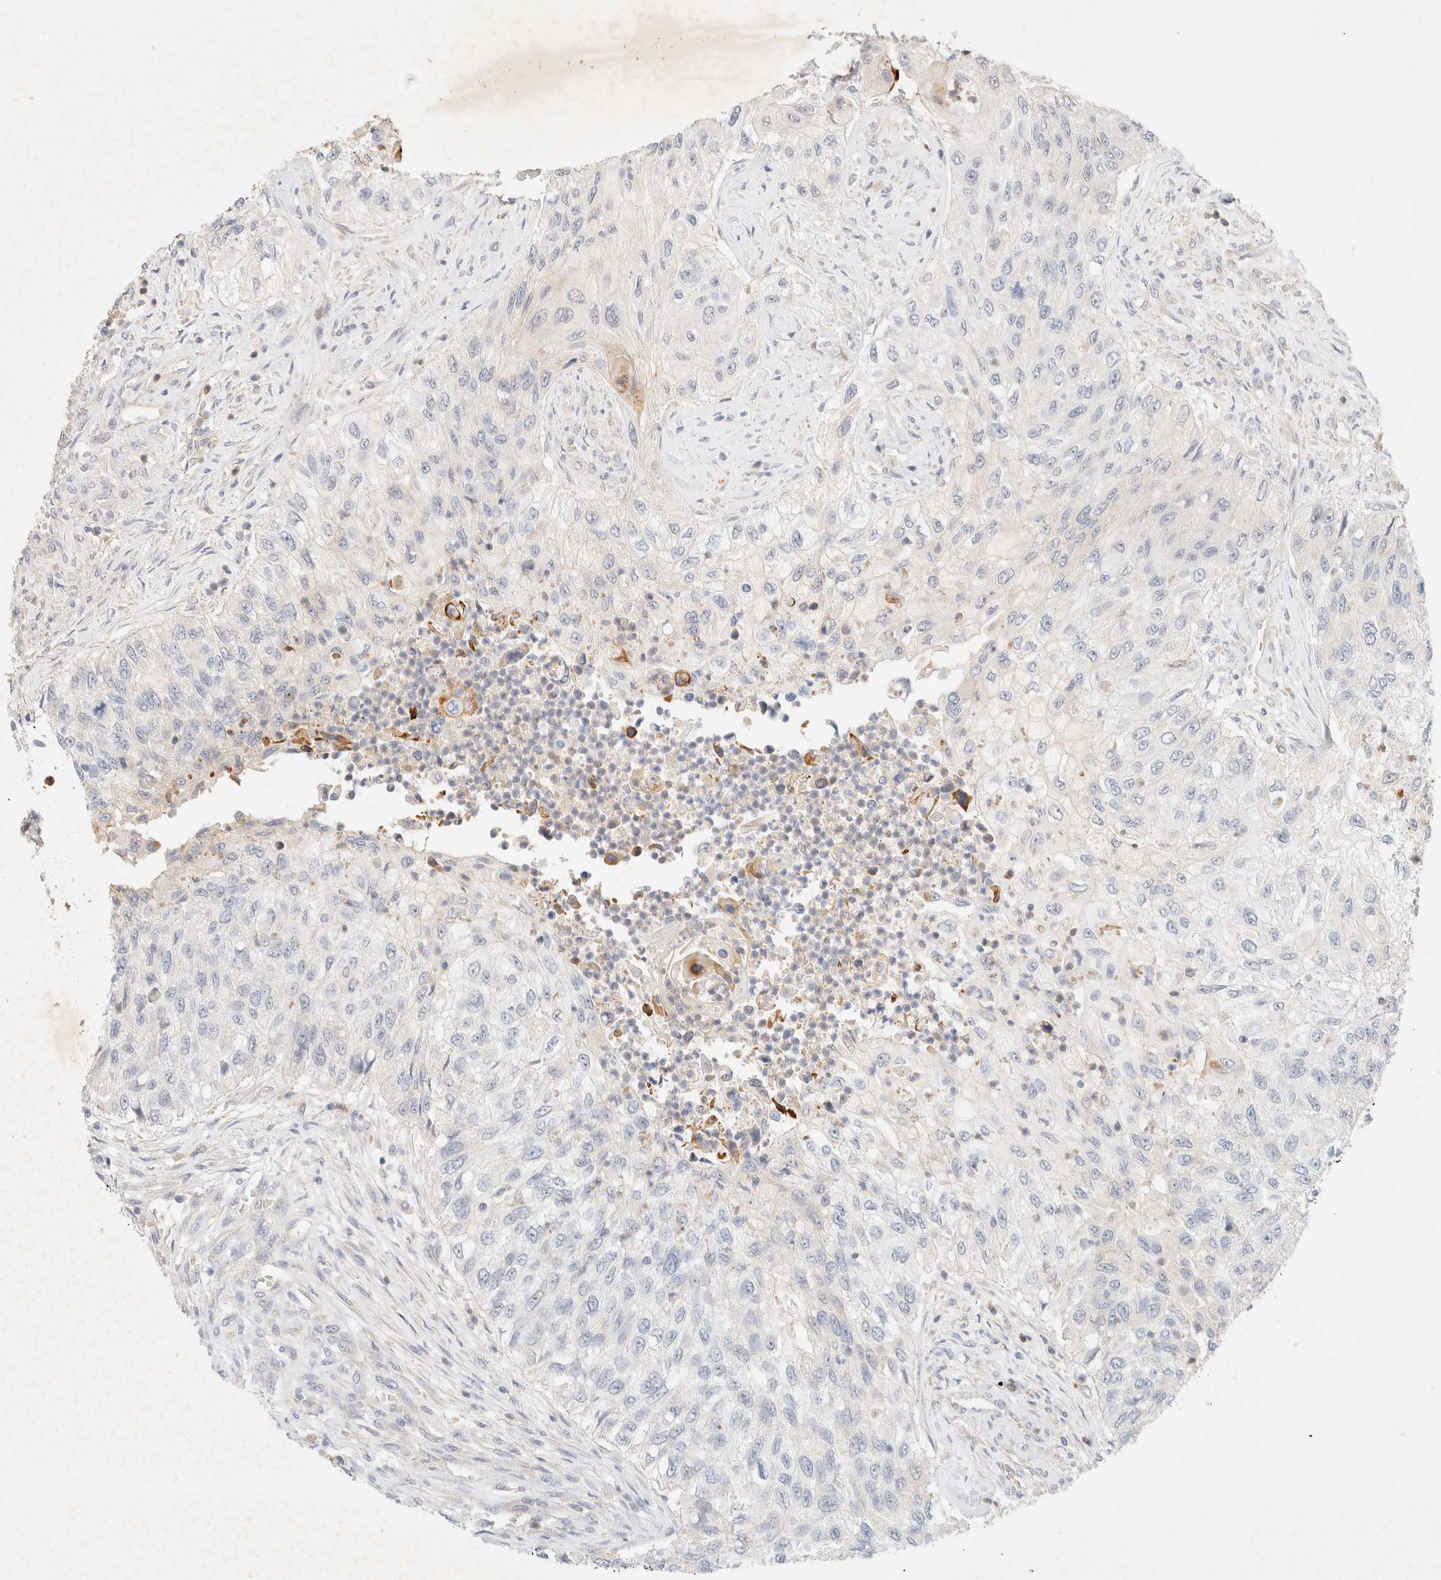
{"staining": {"intensity": "negative", "quantity": "none", "location": "none"}, "tissue": "urothelial cancer", "cell_type": "Tumor cells", "image_type": "cancer", "snomed": [{"axis": "morphology", "description": "Urothelial carcinoma, High grade"}, {"axis": "topography", "description": "Urinary bladder"}], "caption": "This is a image of IHC staining of high-grade urothelial carcinoma, which shows no positivity in tumor cells.", "gene": "SGSM2", "patient": {"sex": "female", "age": 60}}